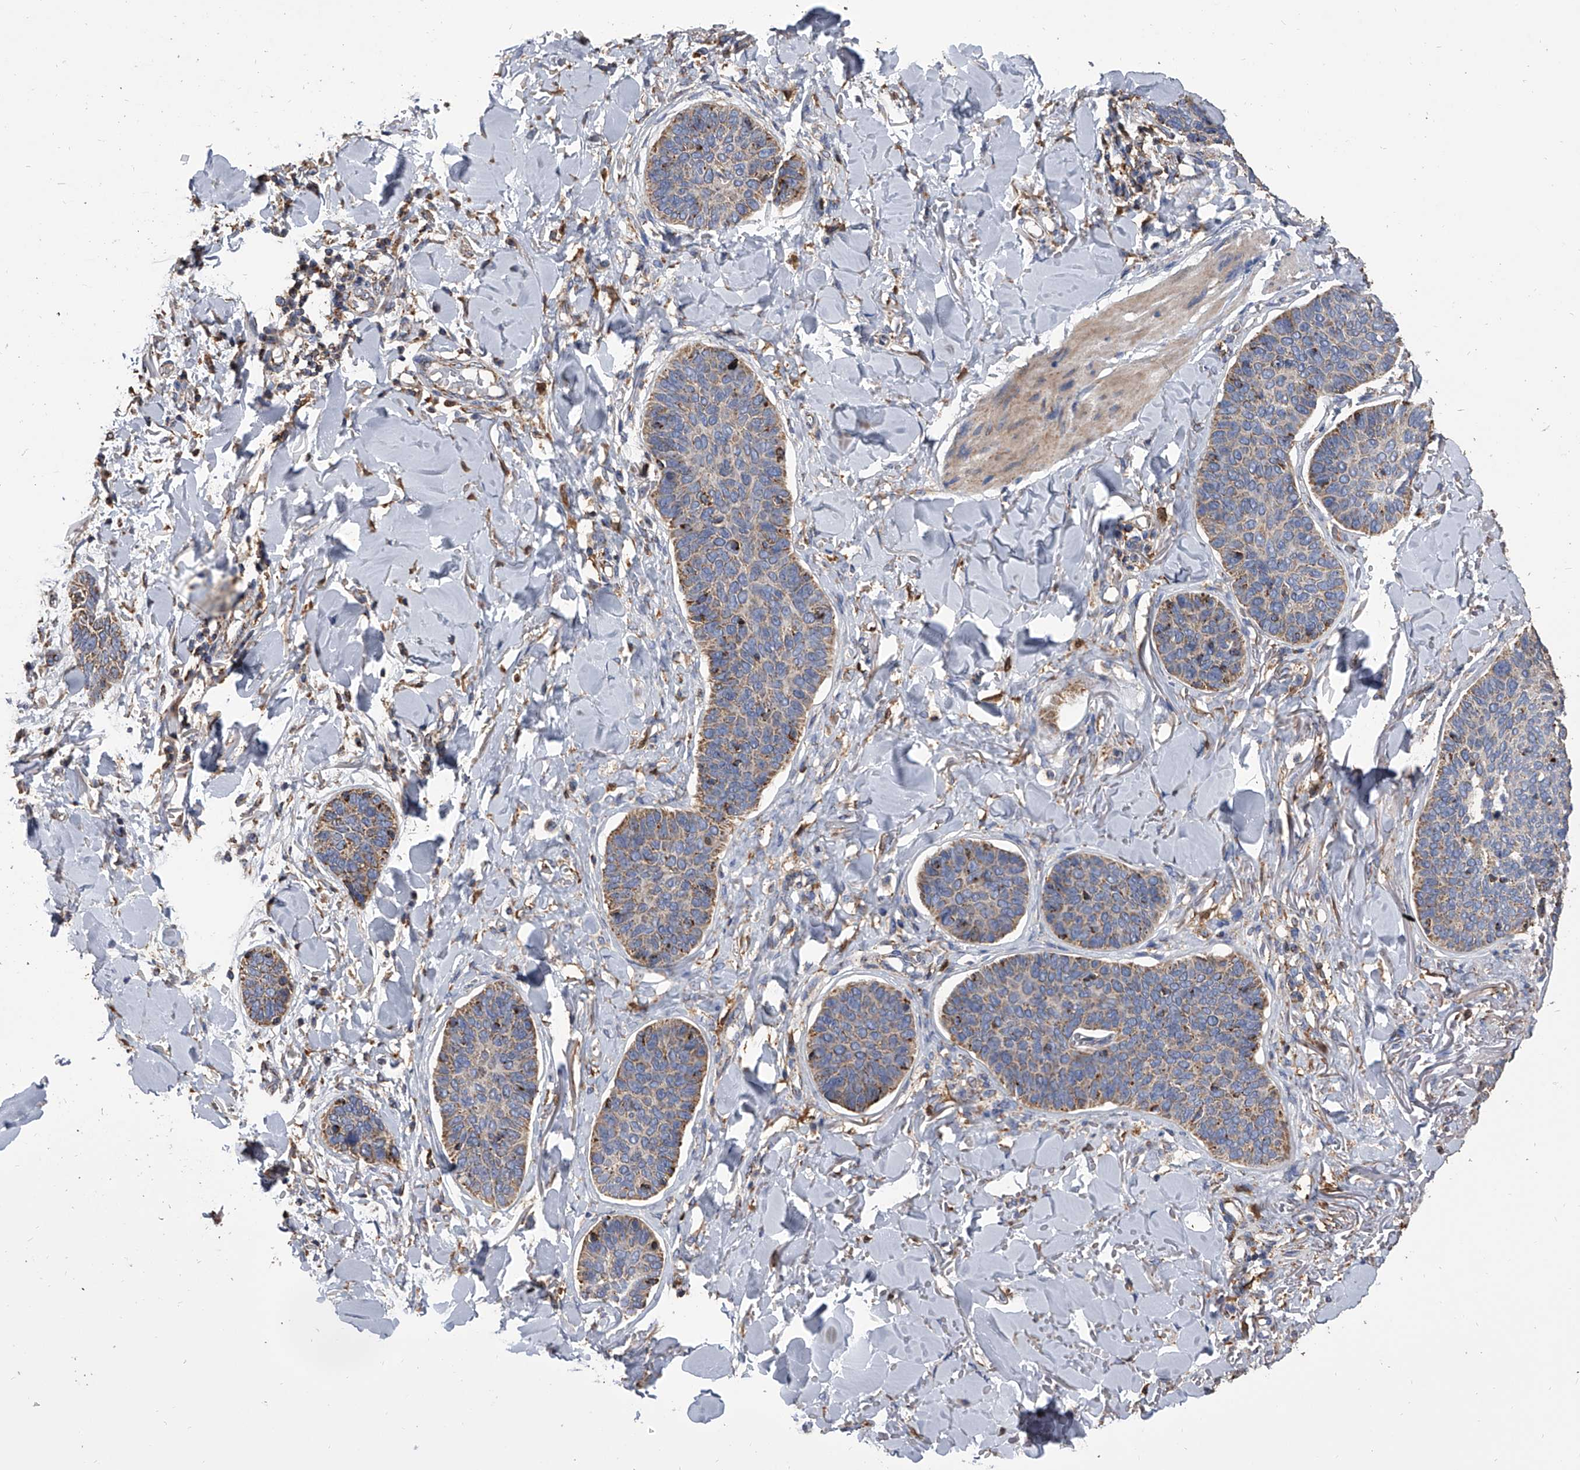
{"staining": {"intensity": "moderate", "quantity": "<25%", "location": "cytoplasmic/membranous"}, "tissue": "skin cancer", "cell_type": "Tumor cells", "image_type": "cancer", "snomed": [{"axis": "morphology", "description": "Basal cell carcinoma"}, {"axis": "topography", "description": "Skin"}], "caption": "IHC (DAB) staining of skin basal cell carcinoma displays moderate cytoplasmic/membranous protein expression in about <25% of tumor cells. The staining was performed using DAB (3,3'-diaminobenzidine), with brown indicating positive protein expression. Nuclei are stained blue with hematoxylin.", "gene": "MRPL28", "patient": {"sex": "male", "age": 85}}